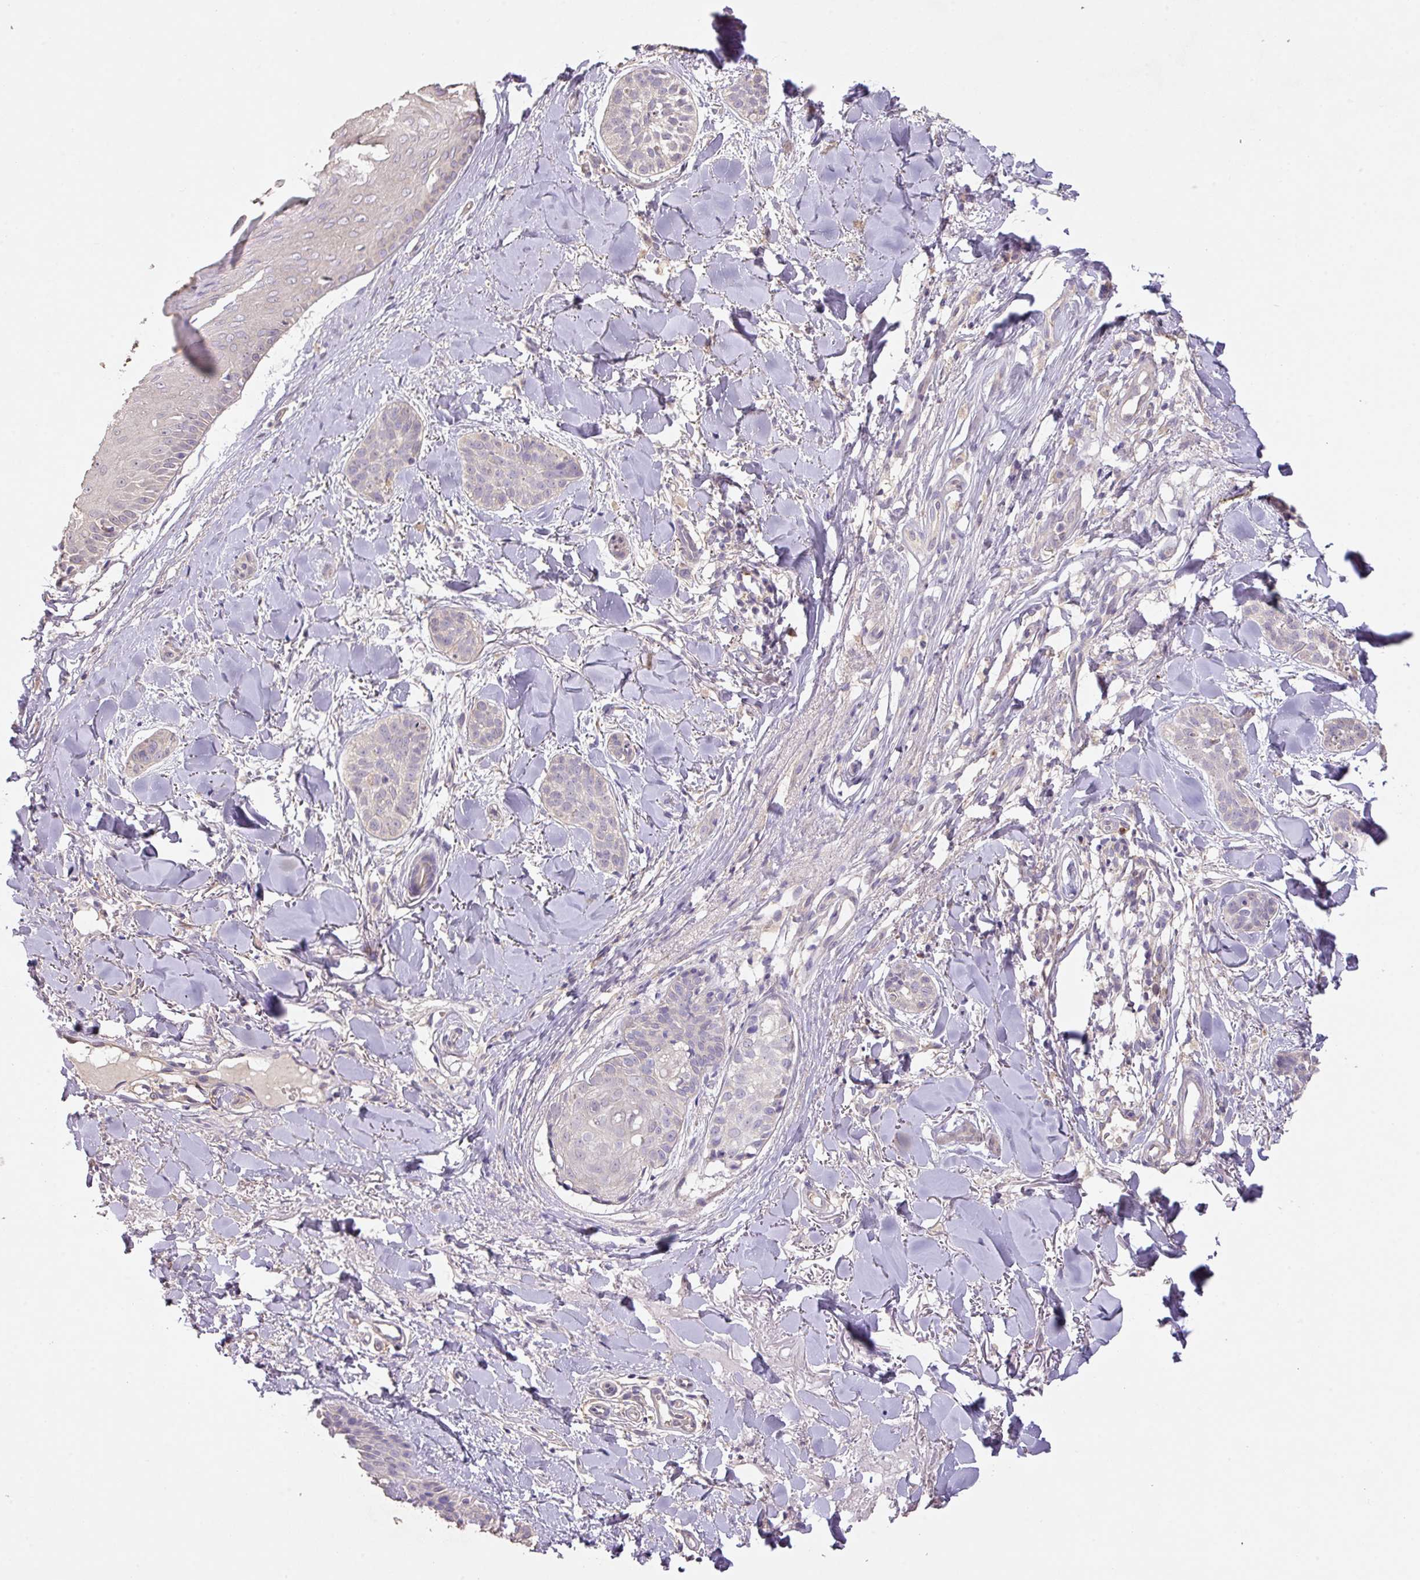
{"staining": {"intensity": "weak", "quantity": "<25%", "location": "cytoplasmic/membranous"}, "tissue": "skin cancer", "cell_type": "Tumor cells", "image_type": "cancer", "snomed": [{"axis": "morphology", "description": "Basal cell carcinoma"}, {"axis": "topography", "description": "Skin"}], "caption": "High magnification brightfield microscopy of basal cell carcinoma (skin) stained with DAB (3,3'-diaminobenzidine) (brown) and counterstained with hematoxylin (blue): tumor cells show no significant positivity.", "gene": "PRADC1", "patient": {"sex": "male", "age": 52}}